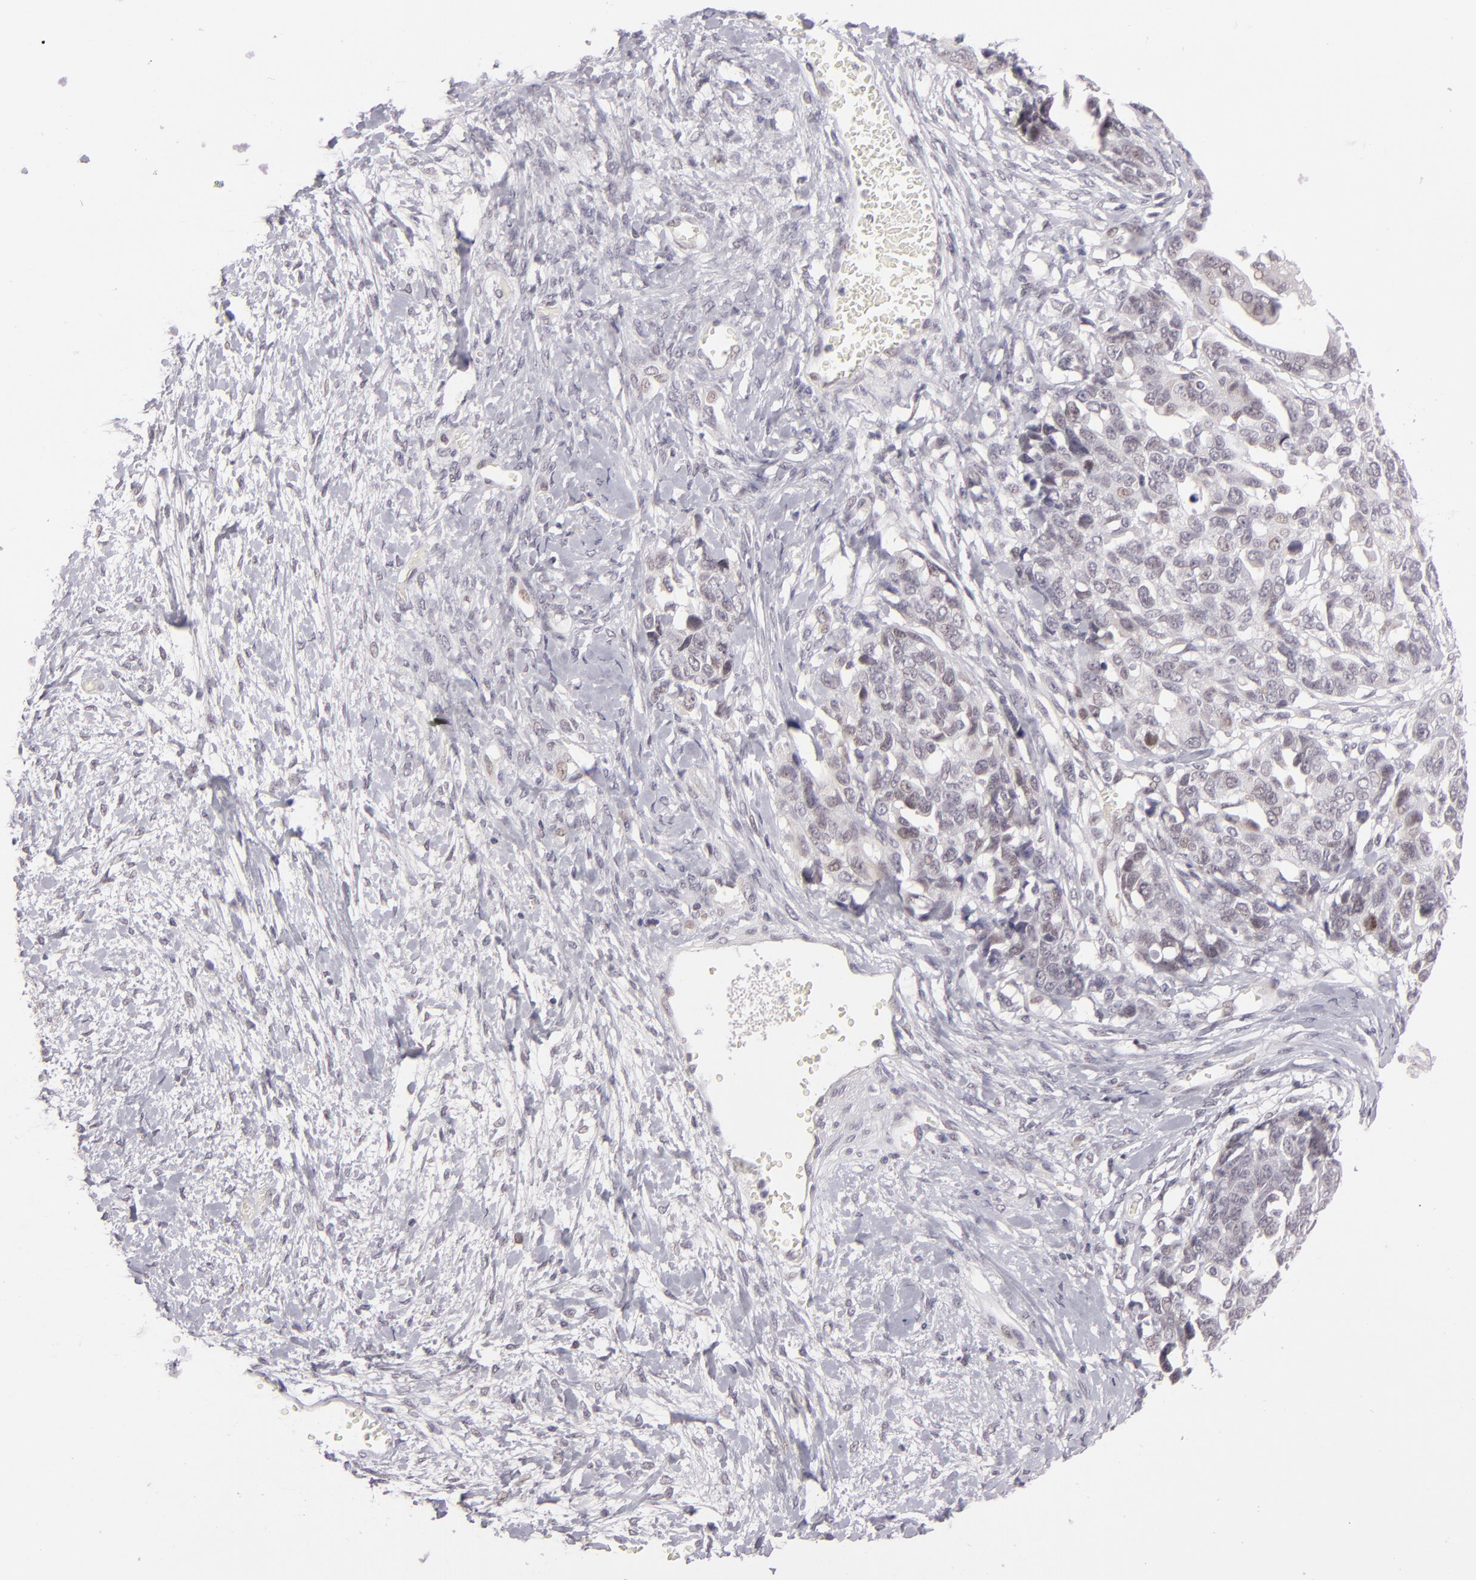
{"staining": {"intensity": "negative", "quantity": "none", "location": "none"}, "tissue": "ovarian cancer", "cell_type": "Tumor cells", "image_type": "cancer", "snomed": [{"axis": "morphology", "description": "Cystadenocarcinoma, serous, NOS"}, {"axis": "topography", "description": "Ovary"}], "caption": "The immunohistochemistry image has no significant positivity in tumor cells of ovarian cancer (serous cystadenocarcinoma) tissue.", "gene": "ZNF205", "patient": {"sex": "female", "age": 69}}